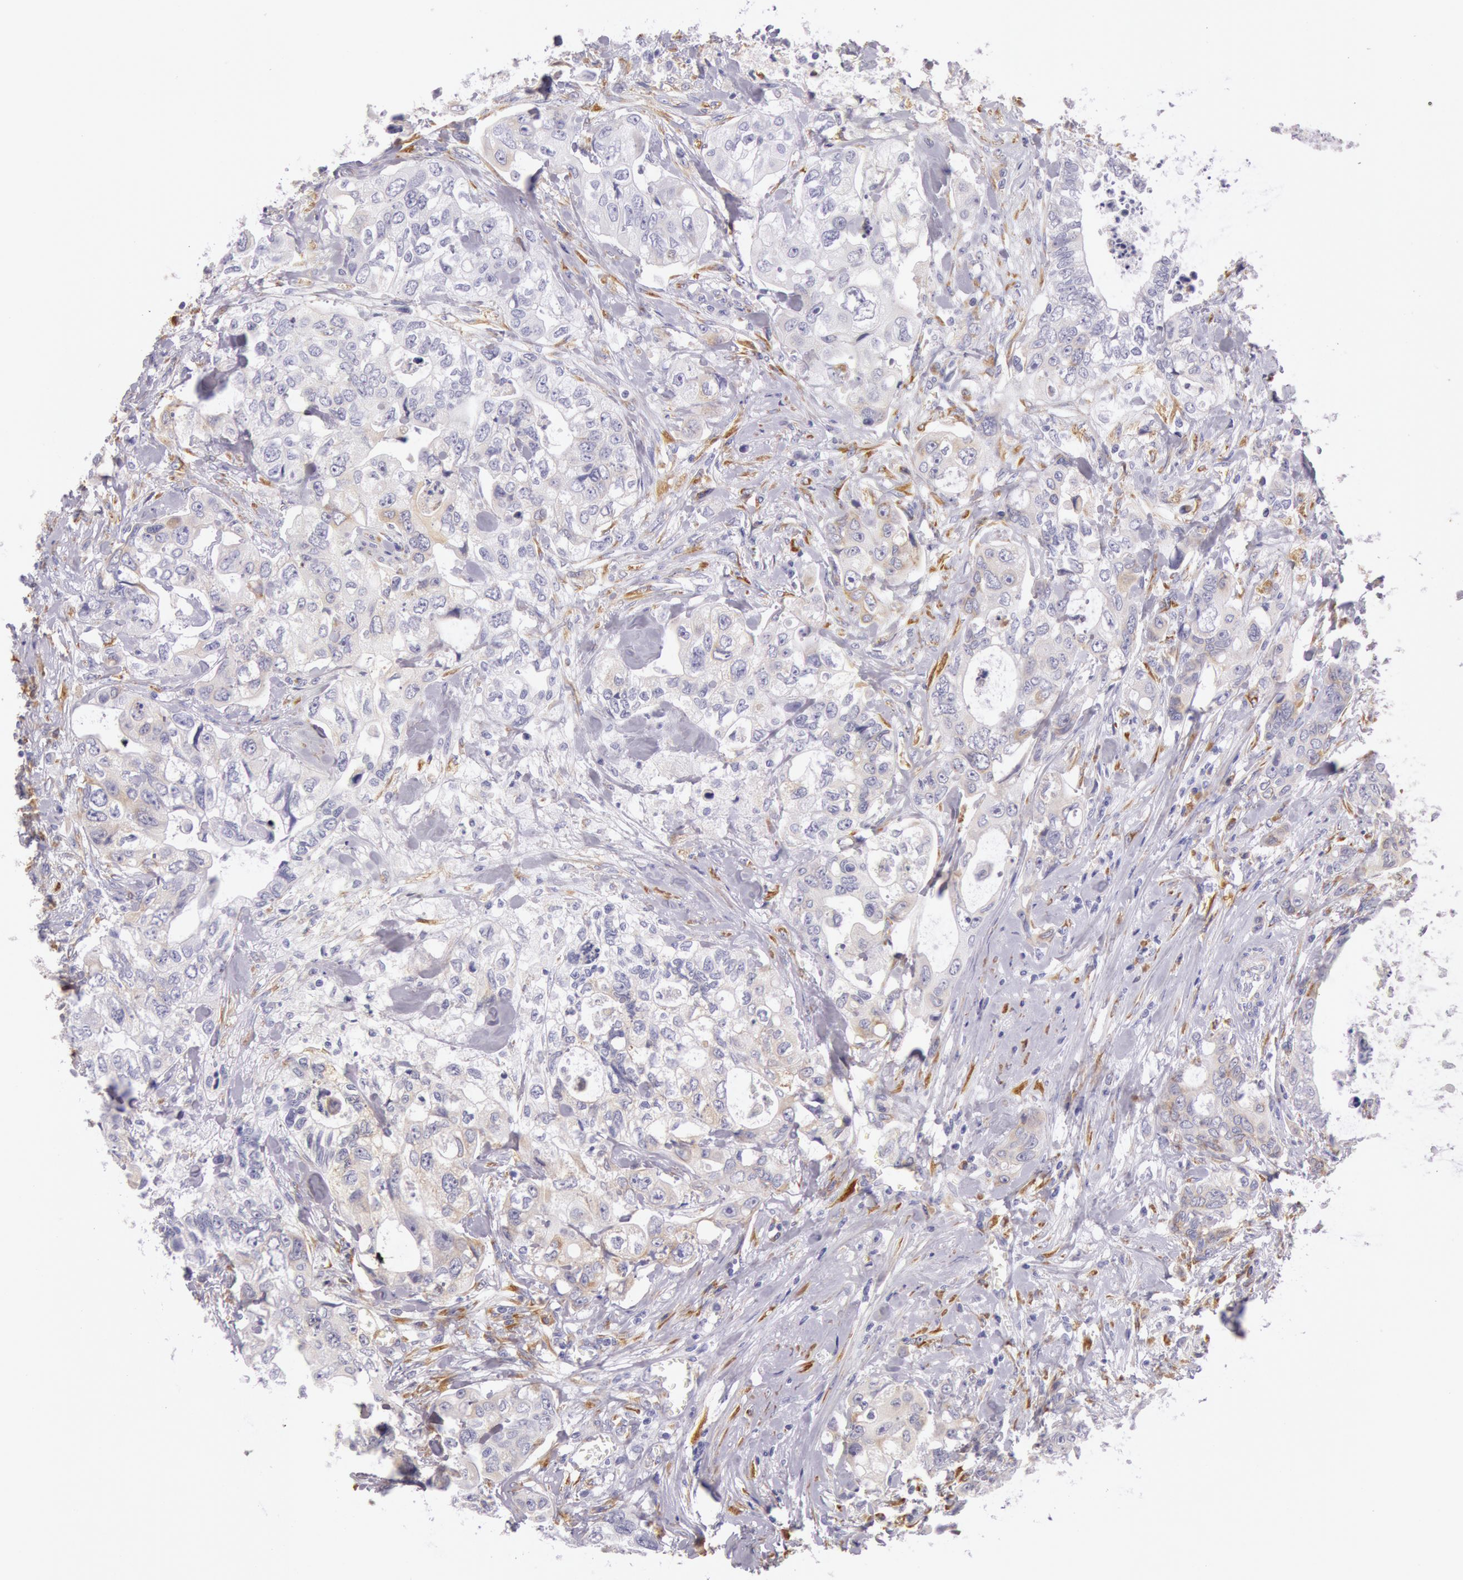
{"staining": {"intensity": "weak", "quantity": "25%-75%", "location": "nuclear"}, "tissue": "colorectal cancer", "cell_type": "Tumor cells", "image_type": "cancer", "snomed": [{"axis": "morphology", "description": "Adenocarcinoma, NOS"}, {"axis": "topography", "description": "Rectum"}], "caption": "This histopathology image demonstrates colorectal cancer (adenocarcinoma) stained with IHC to label a protein in brown. The nuclear of tumor cells show weak positivity for the protein. Nuclei are counter-stained blue.", "gene": "CIDEB", "patient": {"sex": "female", "age": 57}}